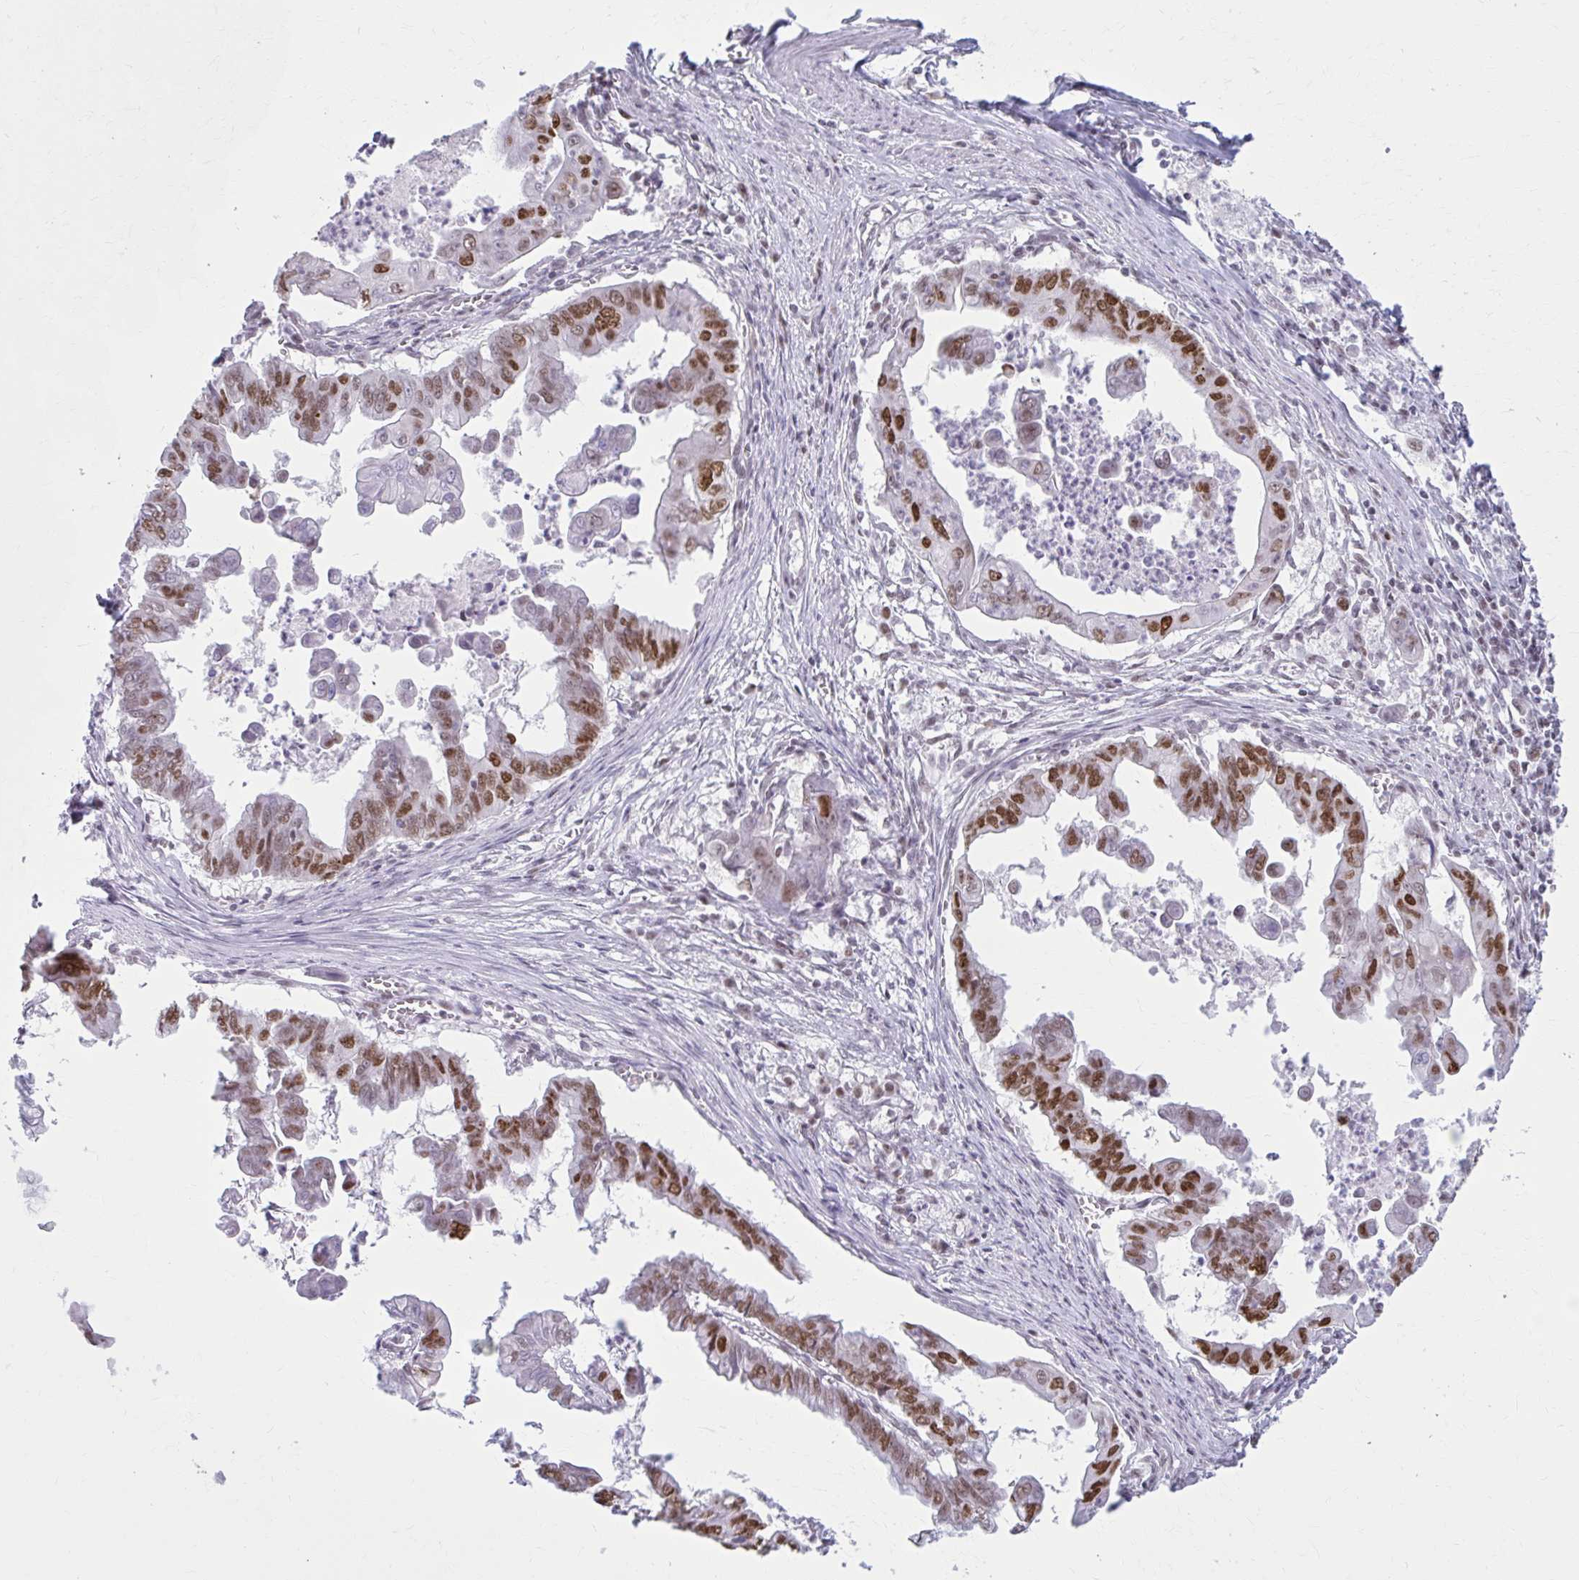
{"staining": {"intensity": "moderate", "quantity": ">75%", "location": "nuclear"}, "tissue": "stomach cancer", "cell_type": "Tumor cells", "image_type": "cancer", "snomed": [{"axis": "morphology", "description": "Adenocarcinoma, NOS"}, {"axis": "topography", "description": "Stomach, upper"}], "caption": "Human adenocarcinoma (stomach) stained for a protein (brown) shows moderate nuclear positive staining in approximately >75% of tumor cells.", "gene": "PABIR1", "patient": {"sex": "male", "age": 80}}